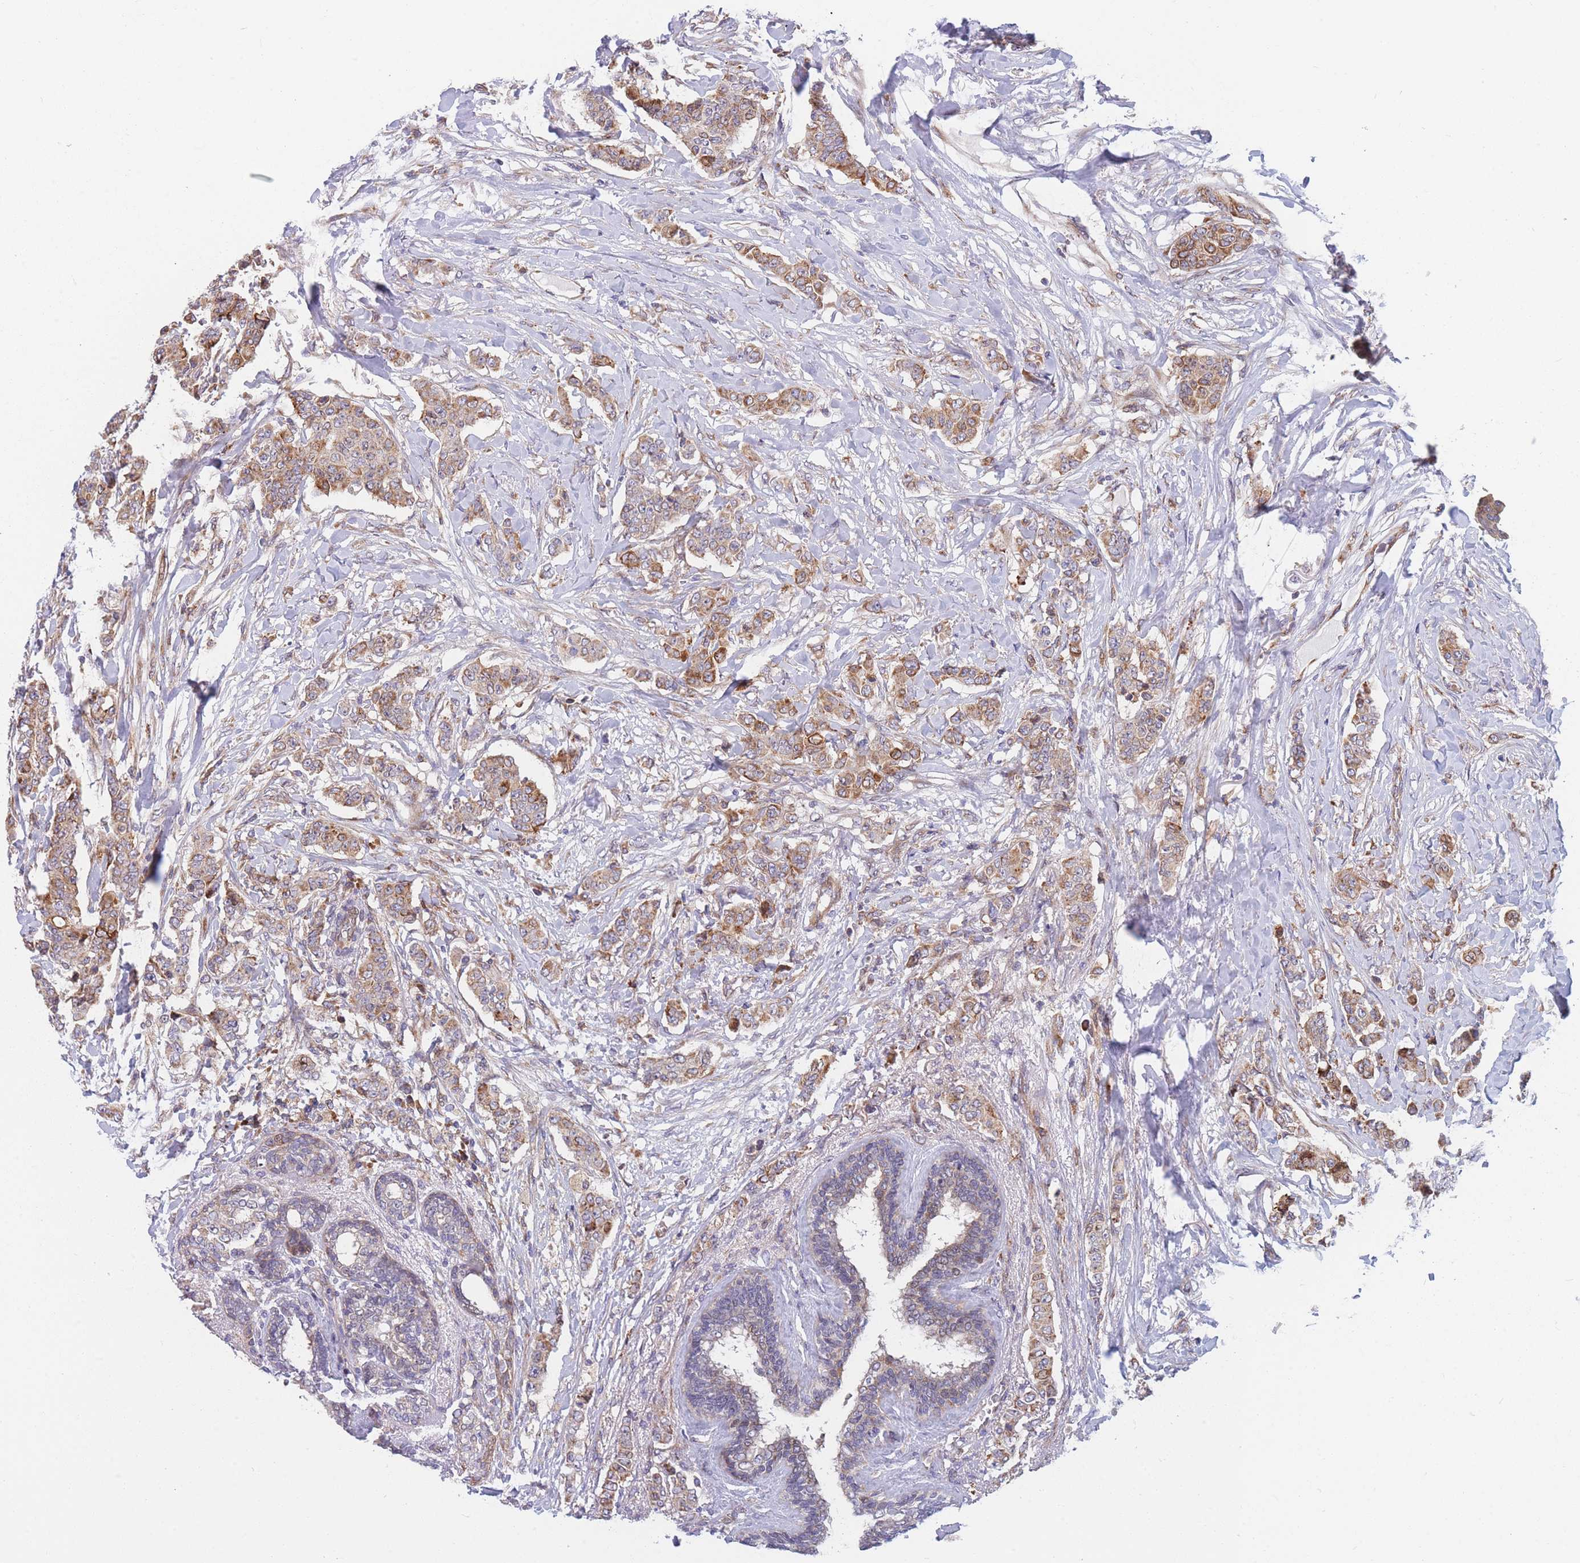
{"staining": {"intensity": "moderate", "quantity": ">75%", "location": "cytoplasmic/membranous"}, "tissue": "breast cancer", "cell_type": "Tumor cells", "image_type": "cancer", "snomed": [{"axis": "morphology", "description": "Duct carcinoma"}, {"axis": "topography", "description": "Breast"}], "caption": "Human breast intraductal carcinoma stained with a protein marker reveals moderate staining in tumor cells.", "gene": "TMEM131L", "patient": {"sex": "female", "age": 40}}